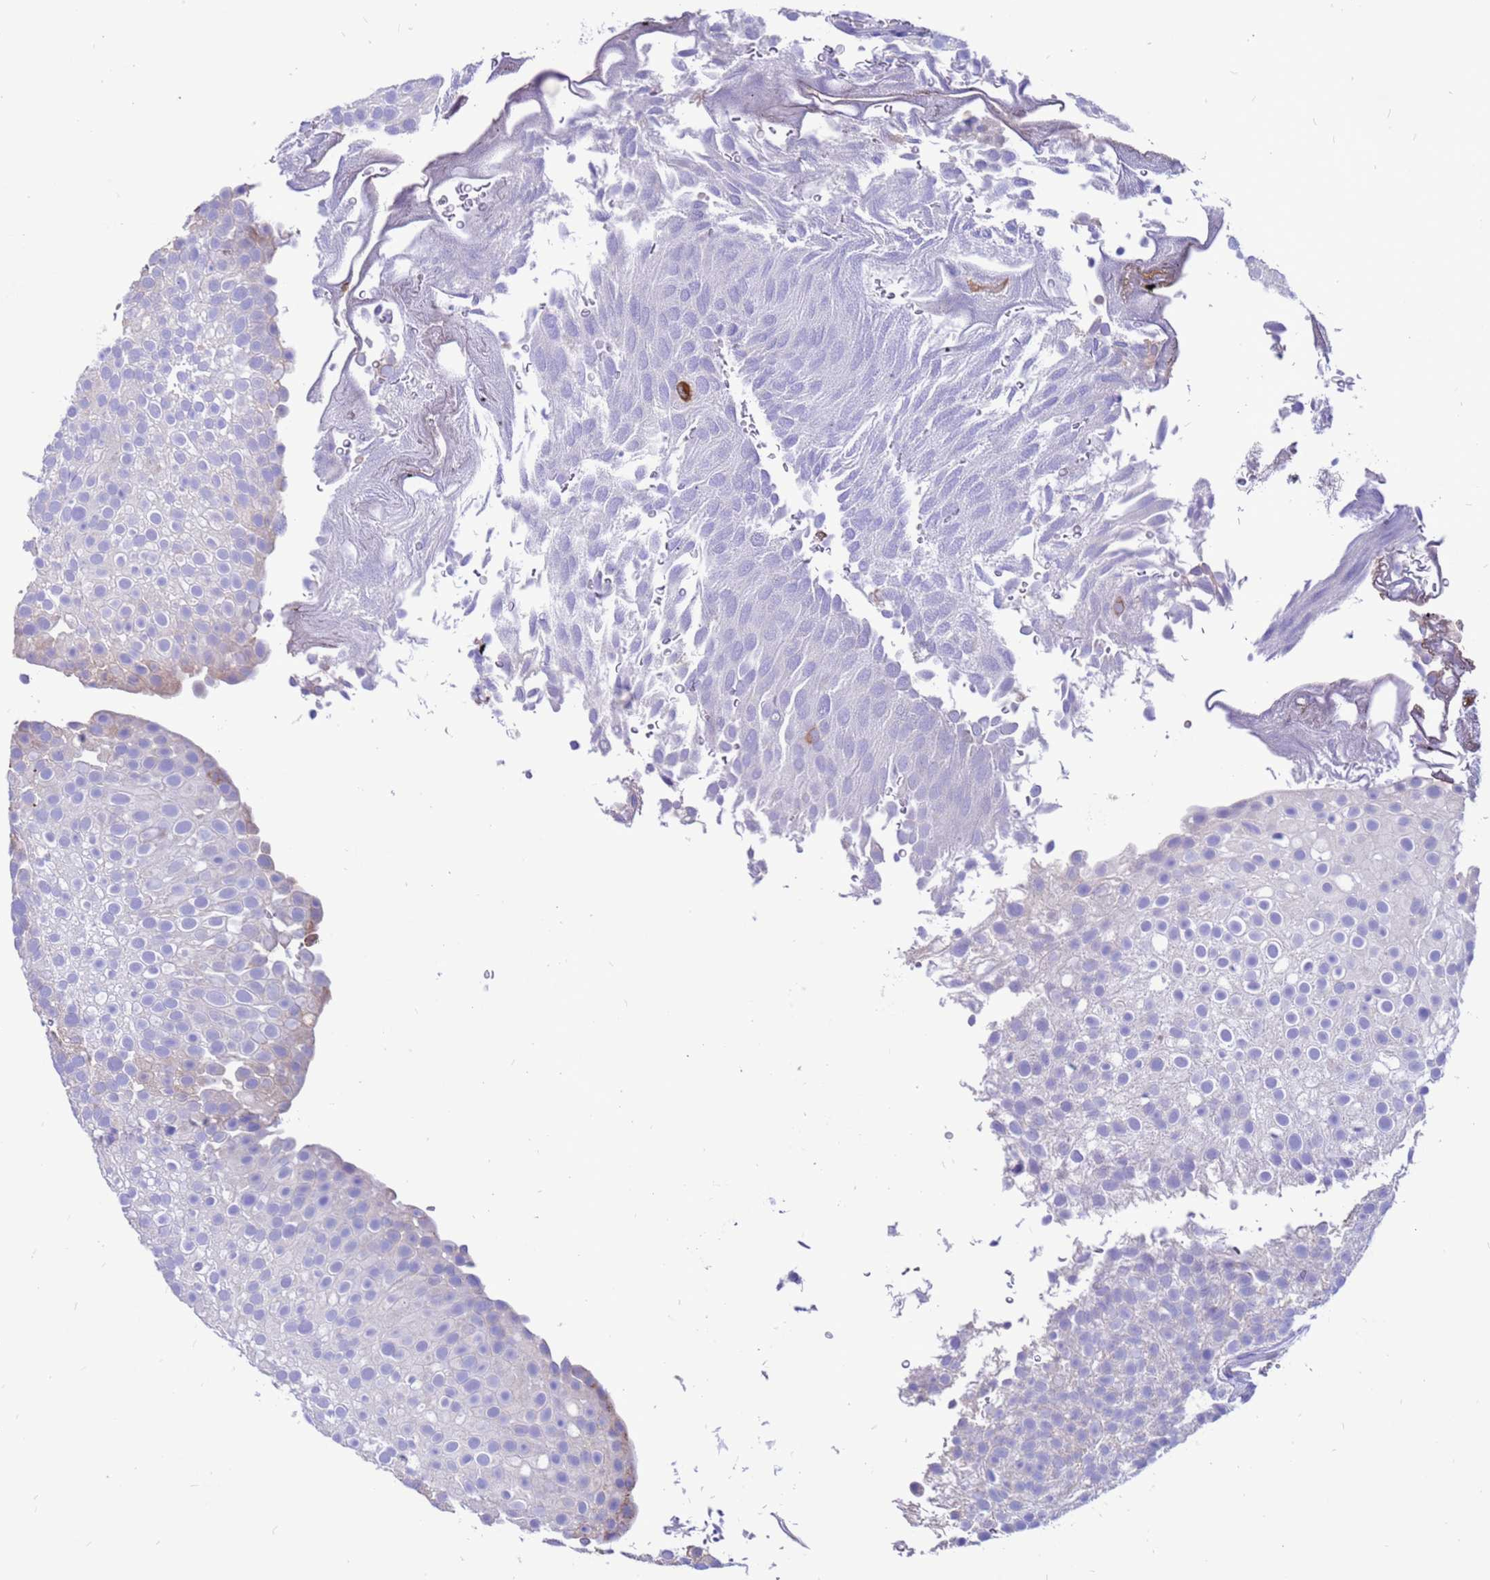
{"staining": {"intensity": "negative", "quantity": "none", "location": "none"}, "tissue": "urothelial cancer", "cell_type": "Tumor cells", "image_type": "cancer", "snomed": [{"axis": "morphology", "description": "Urothelial carcinoma, Low grade"}, {"axis": "topography", "description": "Urinary bladder"}], "caption": "Histopathology image shows no protein staining in tumor cells of urothelial carcinoma (low-grade) tissue. (Brightfield microscopy of DAB immunohistochemistry (IHC) at high magnification).", "gene": "PDE10A", "patient": {"sex": "male", "age": 78}}